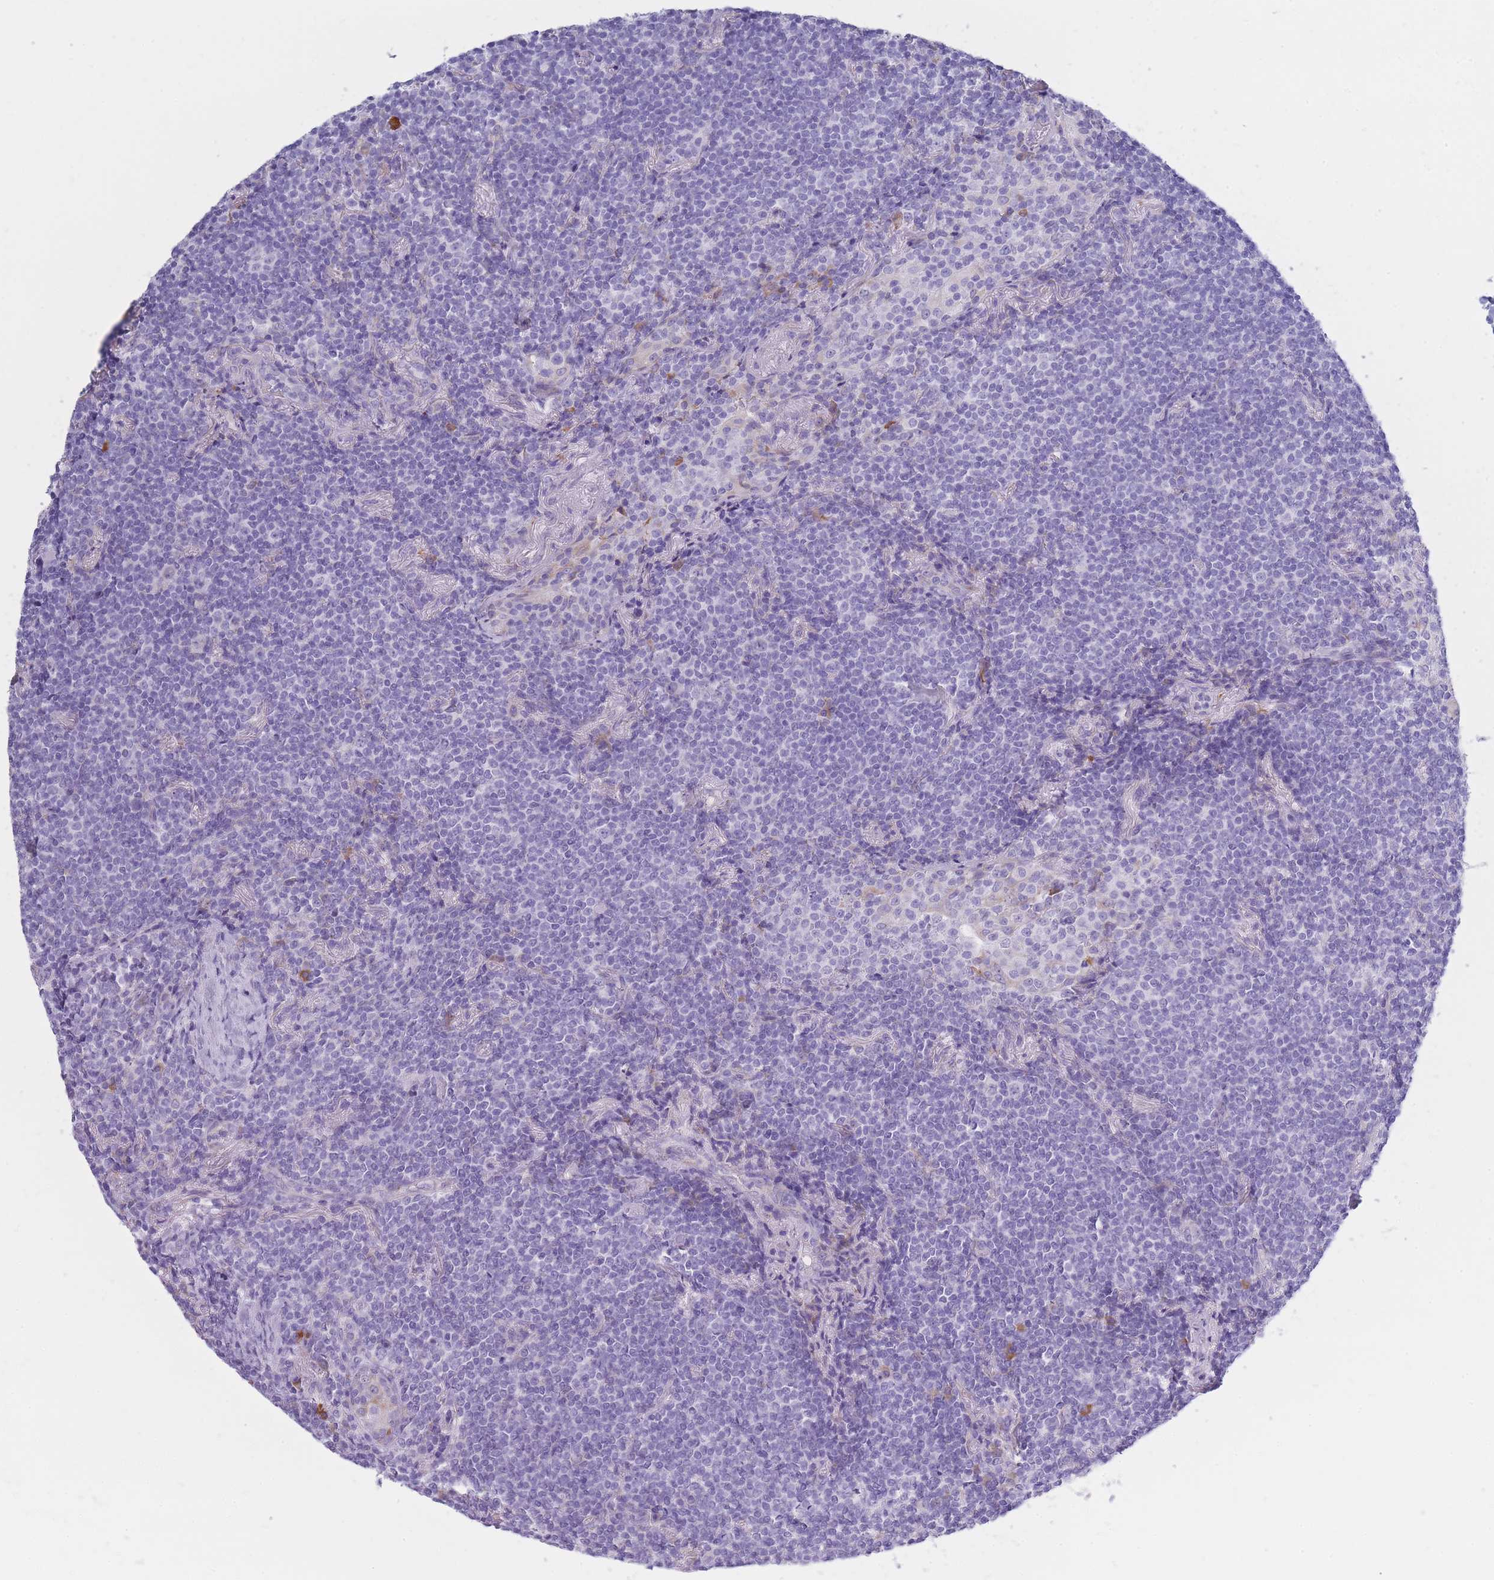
{"staining": {"intensity": "negative", "quantity": "none", "location": "none"}, "tissue": "lymphoma", "cell_type": "Tumor cells", "image_type": "cancer", "snomed": [{"axis": "morphology", "description": "Malignant lymphoma, non-Hodgkin's type, Low grade"}, {"axis": "topography", "description": "Lung"}], "caption": "Lymphoma stained for a protein using immunohistochemistry (IHC) shows no staining tumor cells.", "gene": "XKR8", "patient": {"sex": "female", "age": 71}}